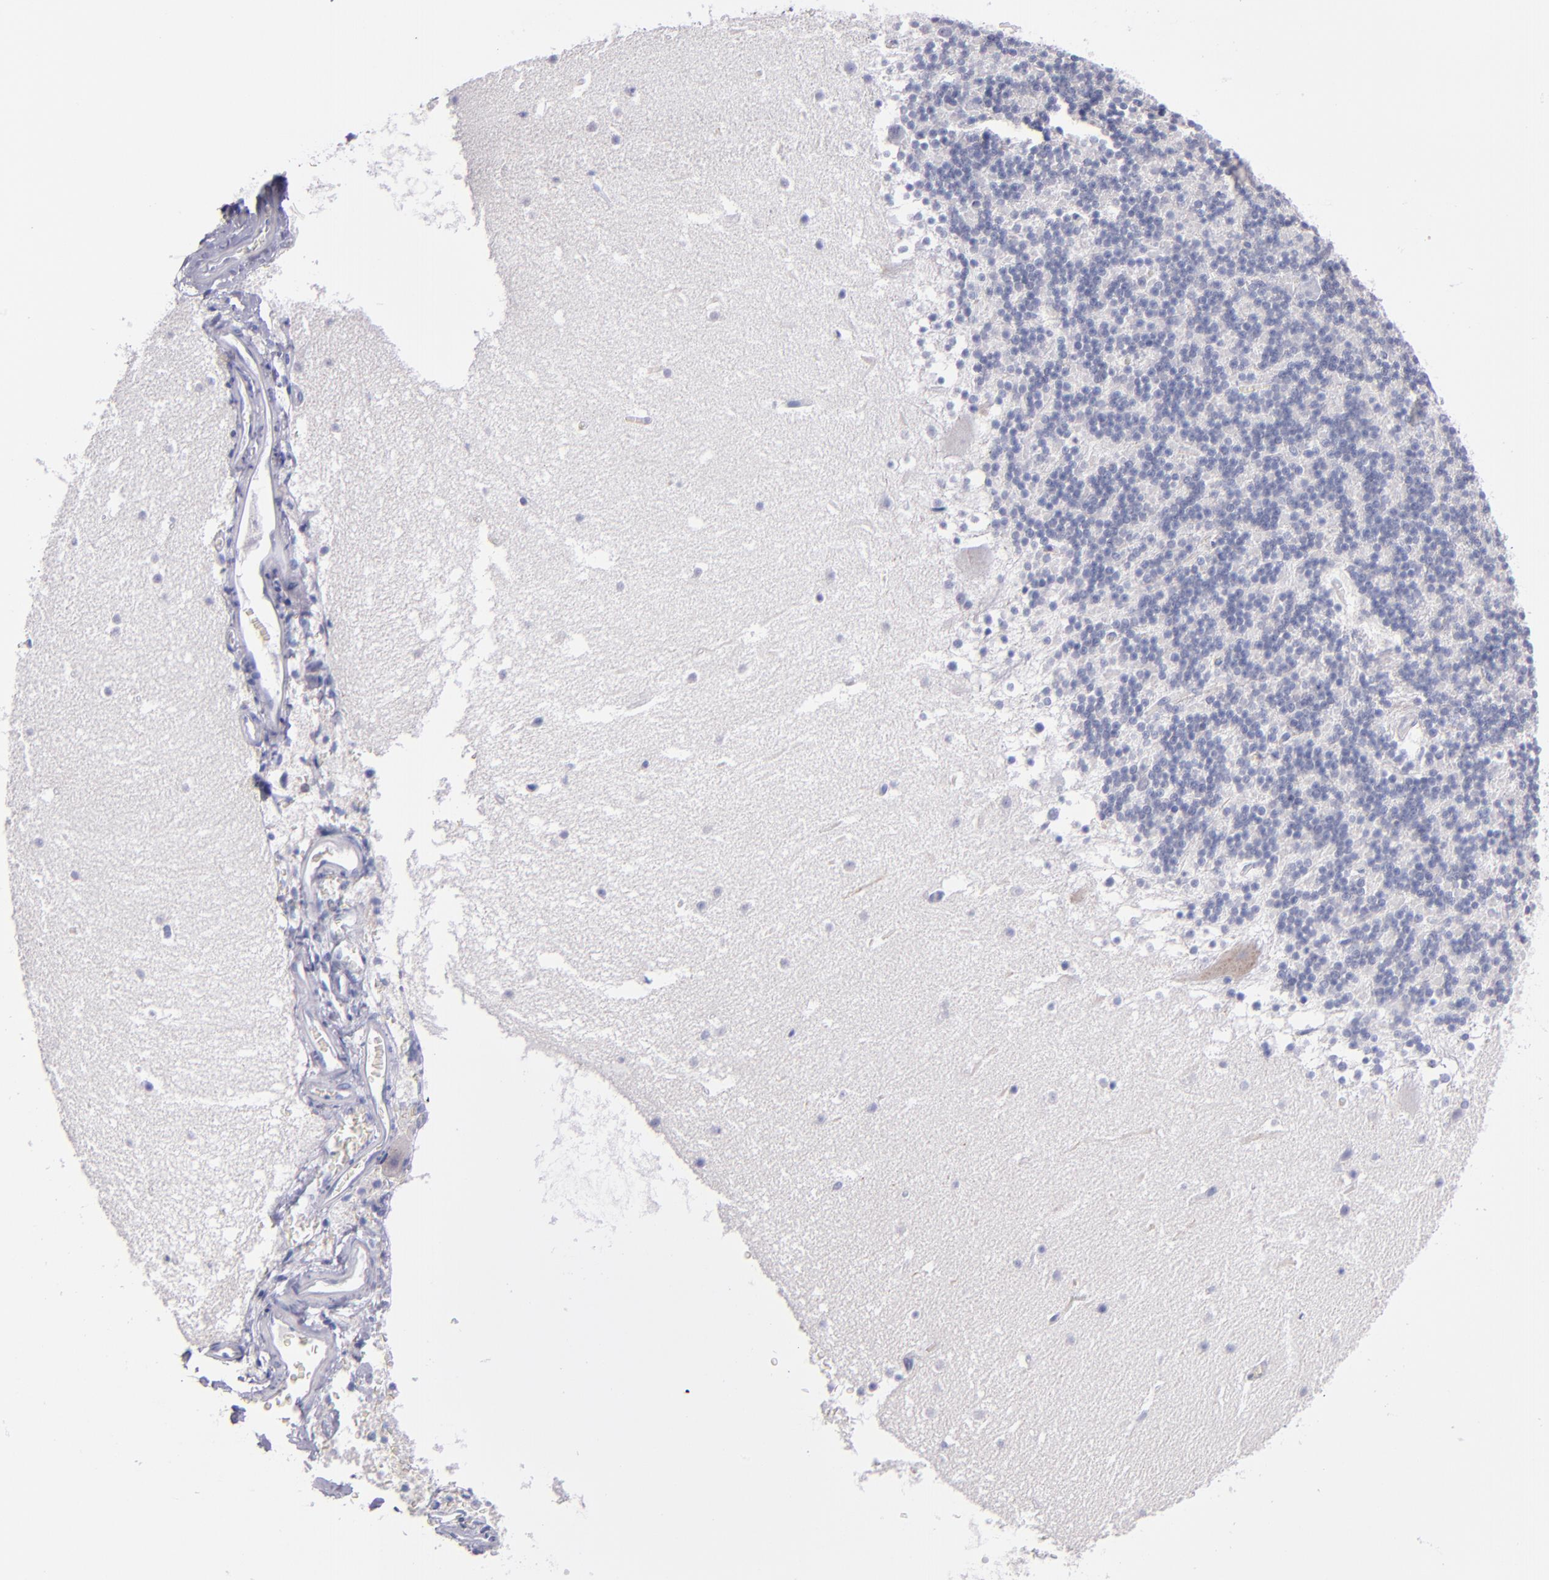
{"staining": {"intensity": "negative", "quantity": "none", "location": "none"}, "tissue": "cerebellum", "cell_type": "Cells in granular layer", "image_type": "normal", "snomed": [{"axis": "morphology", "description": "Normal tissue, NOS"}, {"axis": "topography", "description": "Cerebellum"}], "caption": "Cells in granular layer show no significant positivity in unremarkable cerebellum. Brightfield microscopy of immunohistochemistry (IHC) stained with DAB (3,3'-diaminobenzidine) (brown) and hematoxylin (blue), captured at high magnification.", "gene": "HNF1B", "patient": {"sex": "male", "age": 45}}